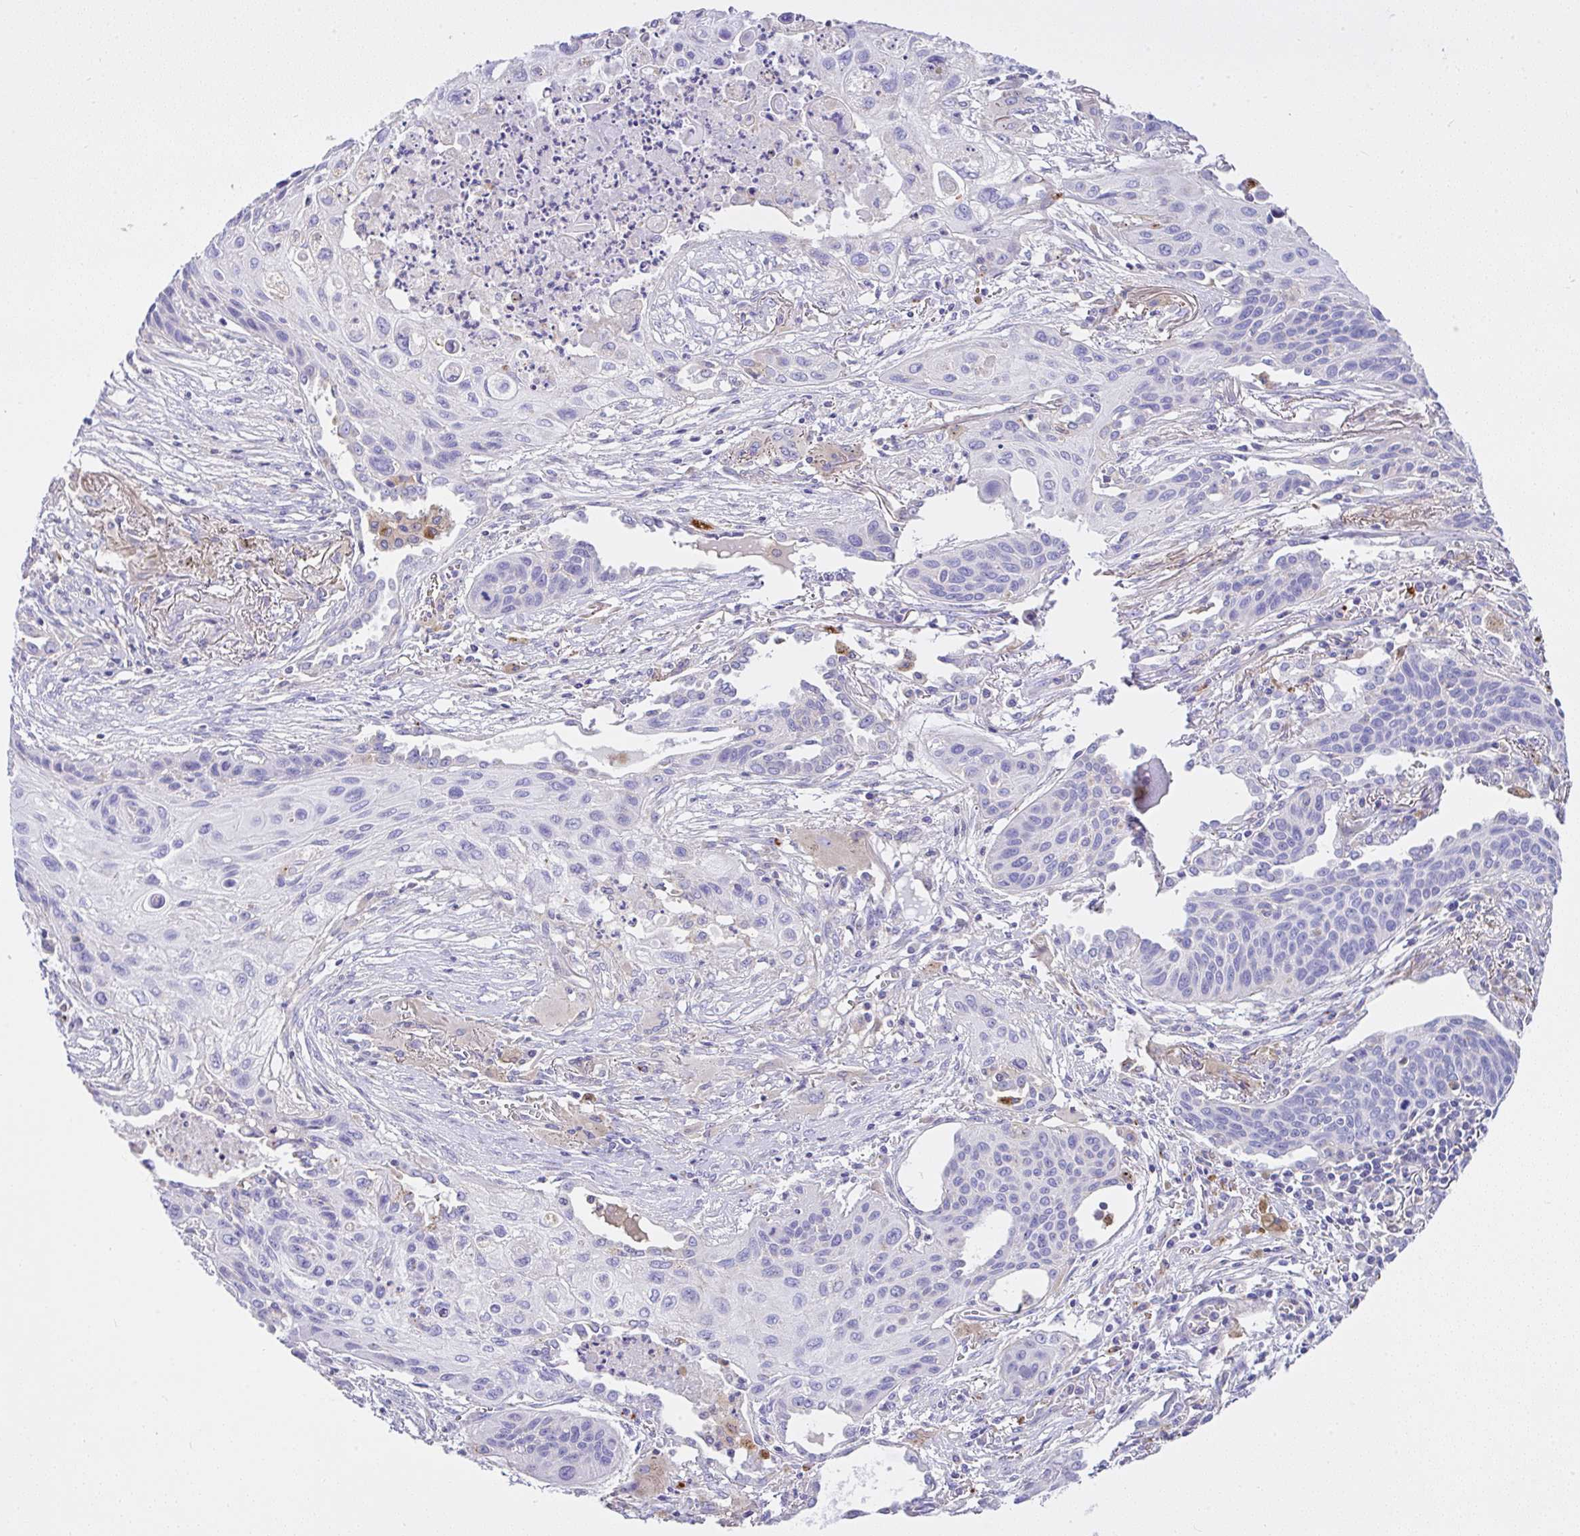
{"staining": {"intensity": "negative", "quantity": "none", "location": "none"}, "tissue": "lung cancer", "cell_type": "Tumor cells", "image_type": "cancer", "snomed": [{"axis": "morphology", "description": "Squamous cell carcinoma, NOS"}, {"axis": "topography", "description": "Lung"}], "caption": "Tumor cells are negative for brown protein staining in lung cancer.", "gene": "CCDC142", "patient": {"sex": "male", "age": 71}}